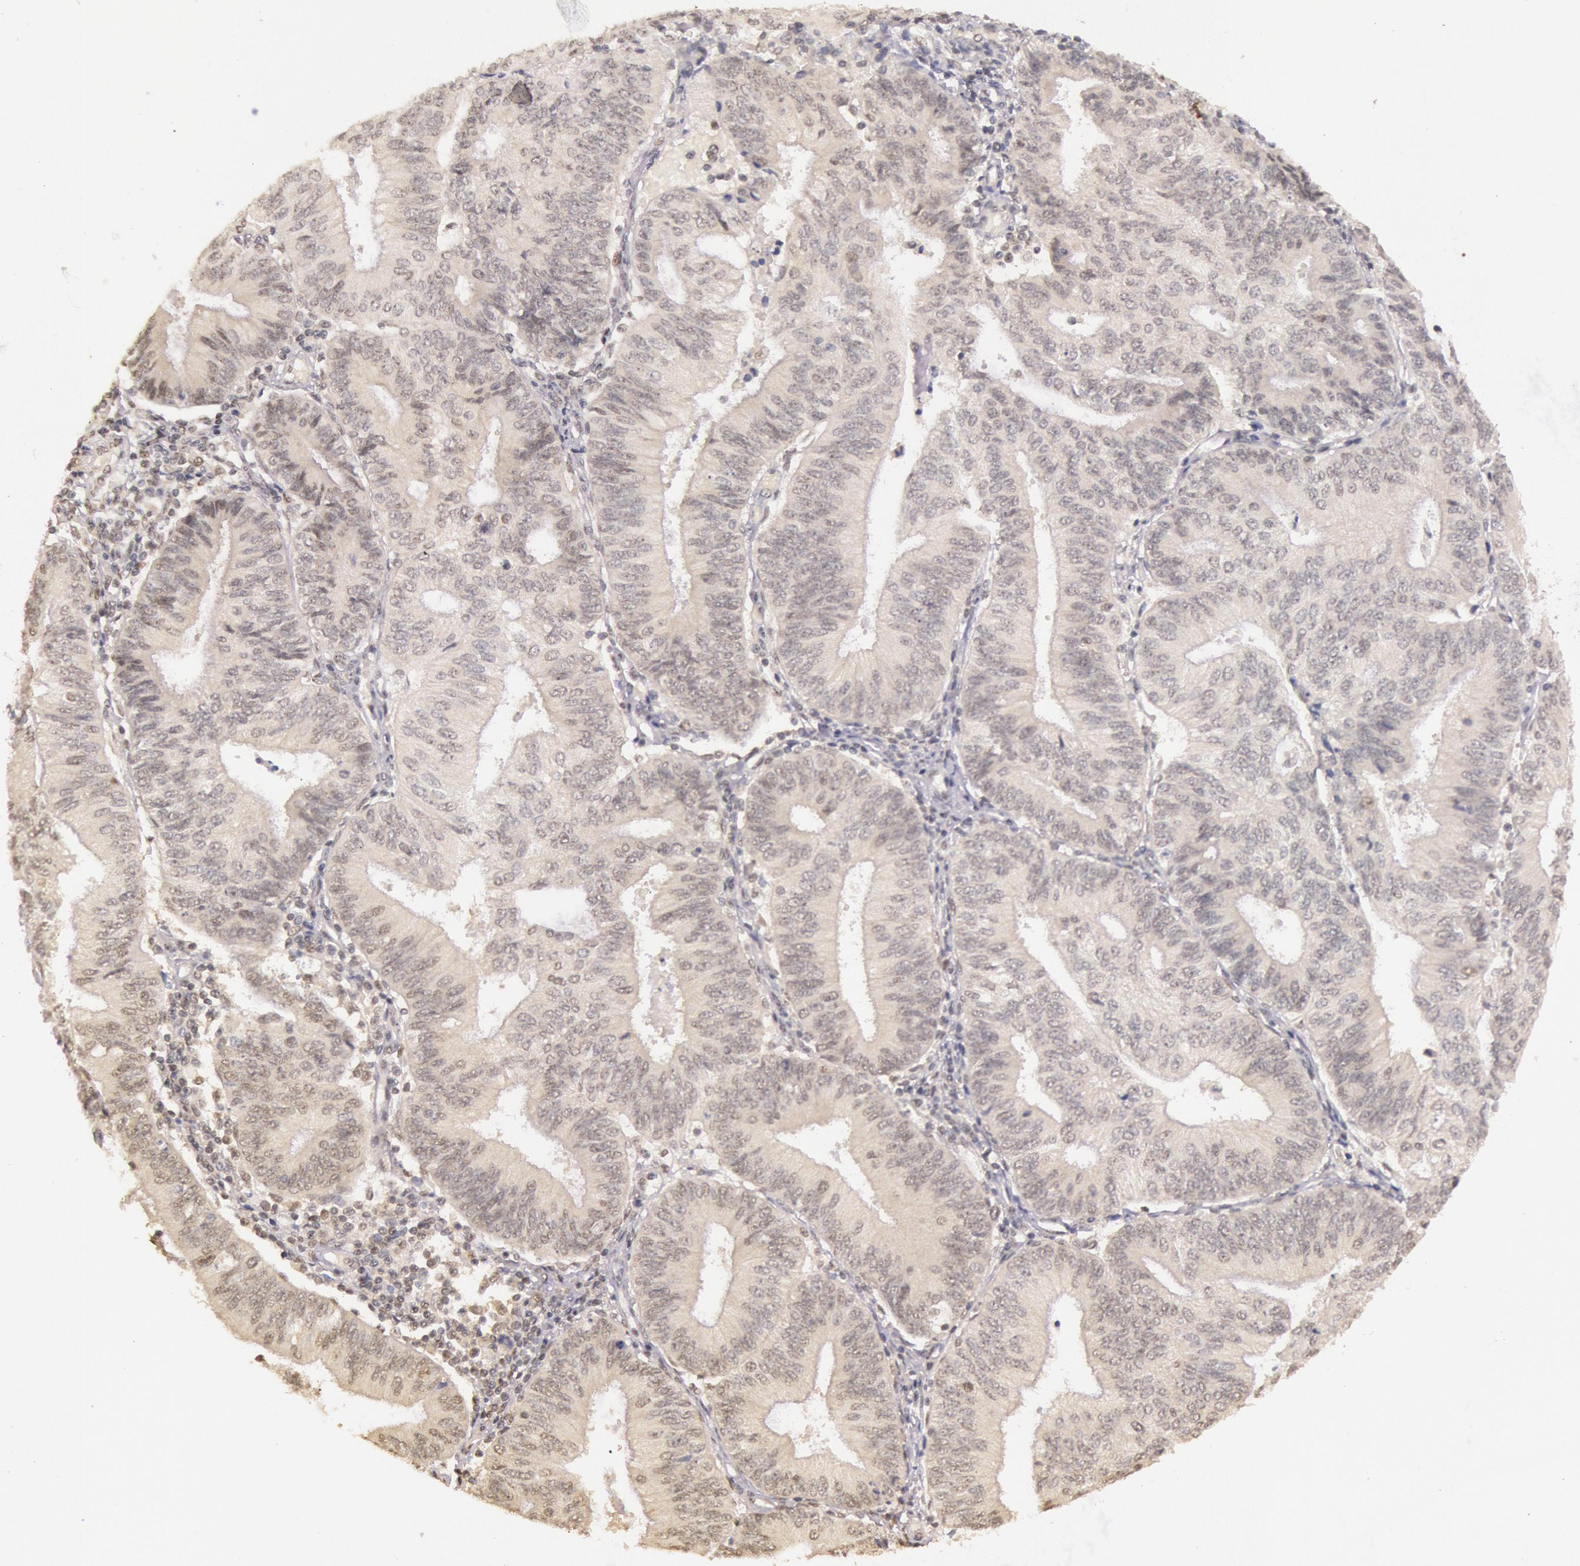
{"staining": {"intensity": "negative", "quantity": "none", "location": "none"}, "tissue": "endometrial cancer", "cell_type": "Tumor cells", "image_type": "cancer", "snomed": [{"axis": "morphology", "description": "Adenocarcinoma, NOS"}, {"axis": "topography", "description": "Endometrium"}], "caption": "A micrograph of human endometrial cancer is negative for staining in tumor cells. (DAB immunohistochemistry (IHC) with hematoxylin counter stain).", "gene": "RTL10", "patient": {"sex": "female", "age": 55}}